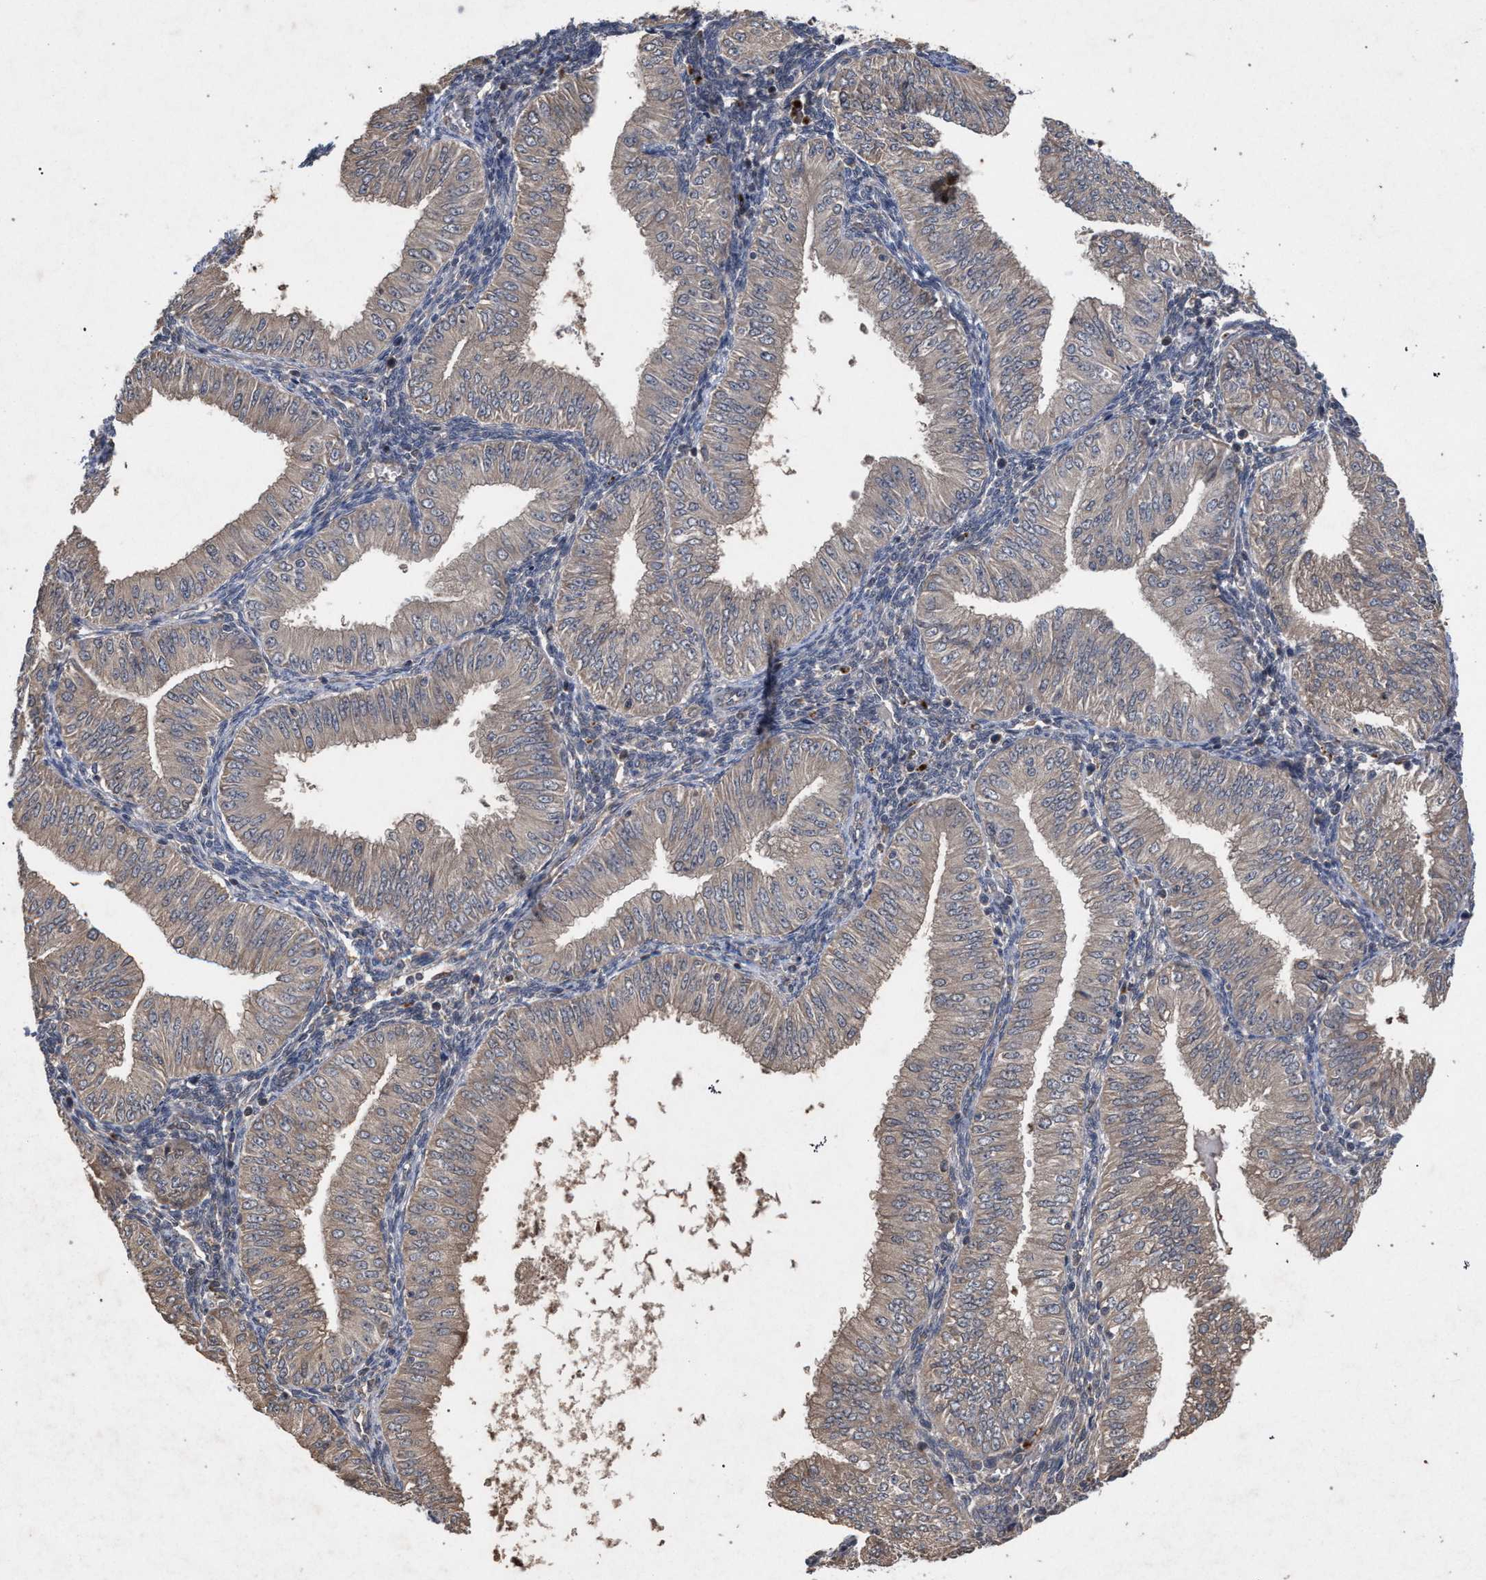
{"staining": {"intensity": "weak", "quantity": "<25%", "location": "cytoplasmic/membranous"}, "tissue": "endometrial cancer", "cell_type": "Tumor cells", "image_type": "cancer", "snomed": [{"axis": "morphology", "description": "Normal tissue, NOS"}, {"axis": "morphology", "description": "Adenocarcinoma, NOS"}, {"axis": "topography", "description": "Endometrium"}], "caption": "Immunohistochemistry (IHC) histopathology image of neoplastic tissue: endometrial cancer stained with DAB displays no significant protein positivity in tumor cells. (Brightfield microscopy of DAB (3,3'-diaminobenzidine) IHC at high magnification).", "gene": "SLC4A4", "patient": {"sex": "female", "age": 53}}